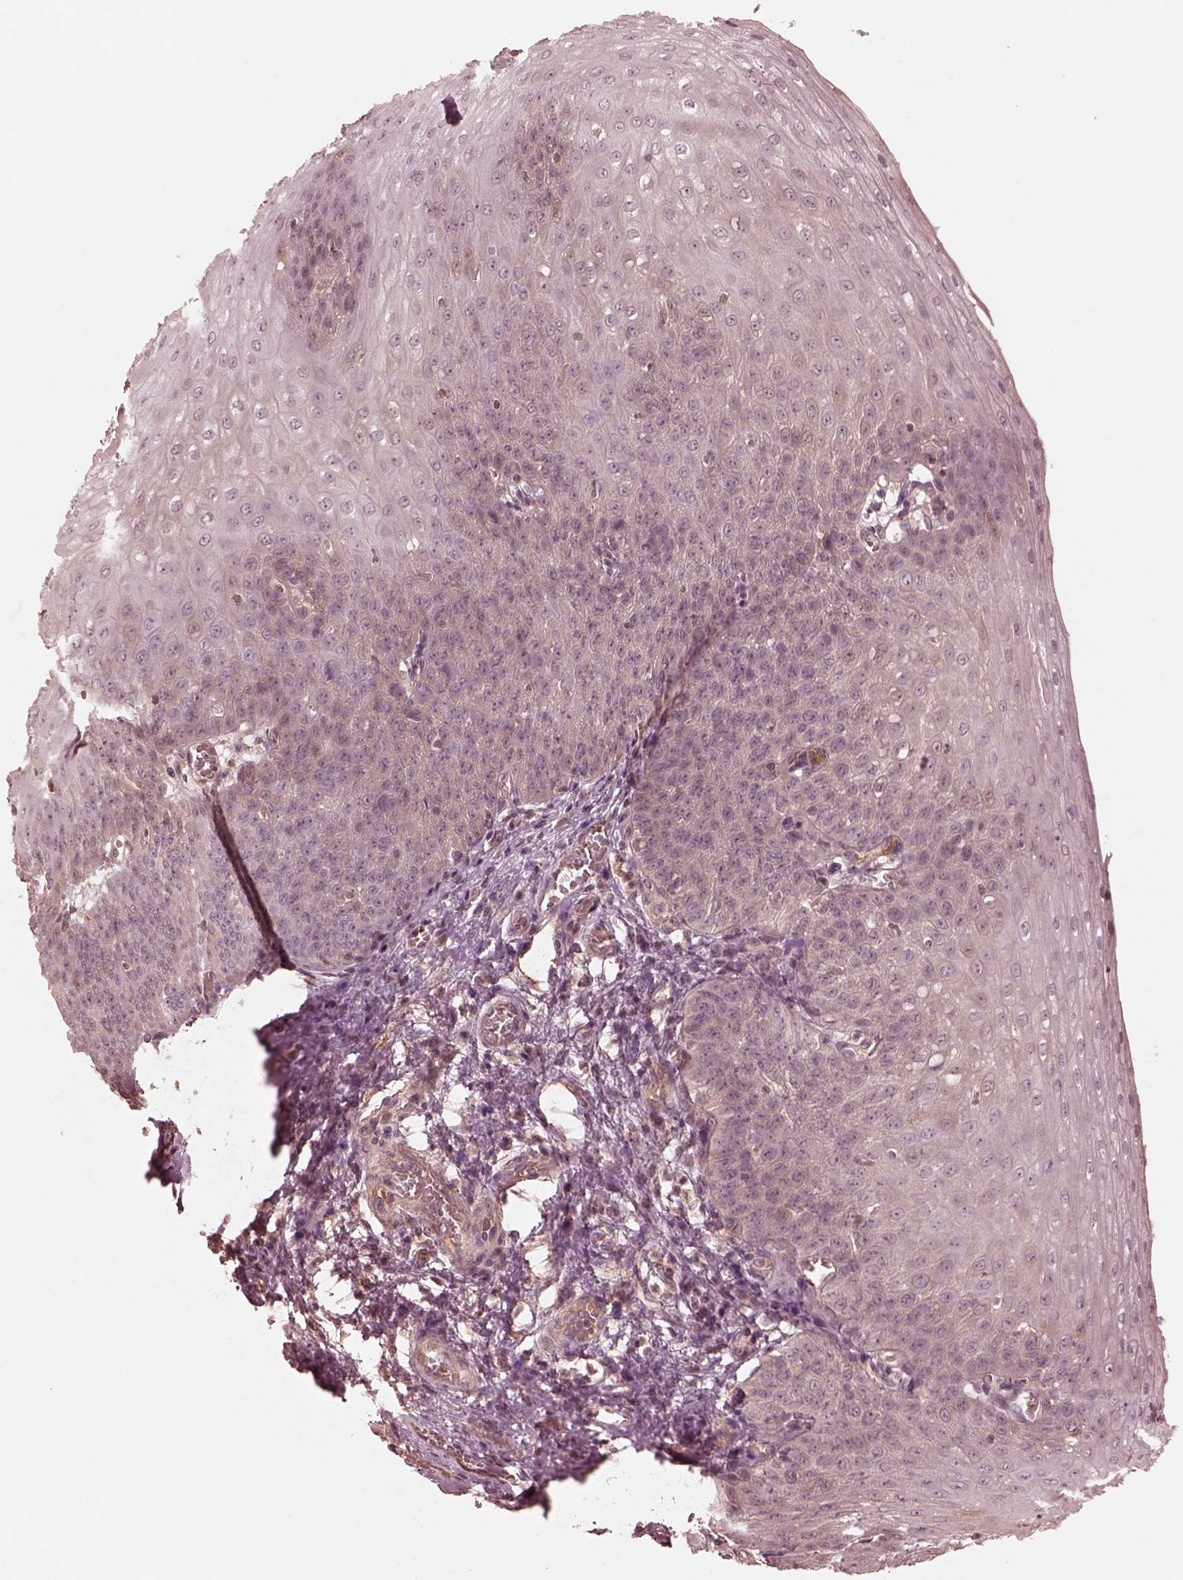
{"staining": {"intensity": "negative", "quantity": "none", "location": "none"}, "tissue": "esophagus", "cell_type": "Squamous epithelial cells", "image_type": "normal", "snomed": [{"axis": "morphology", "description": "Normal tissue, NOS"}, {"axis": "topography", "description": "Esophagus"}], "caption": "High magnification brightfield microscopy of normal esophagus stained with DAB (3,3'-diaminobenzidine) (brown) and counterstained with hematoxylin (blue): squamous epithelial cells show no significant positivity.", "gene": "TF", "patient": {"sex": "male", "age": 71}}